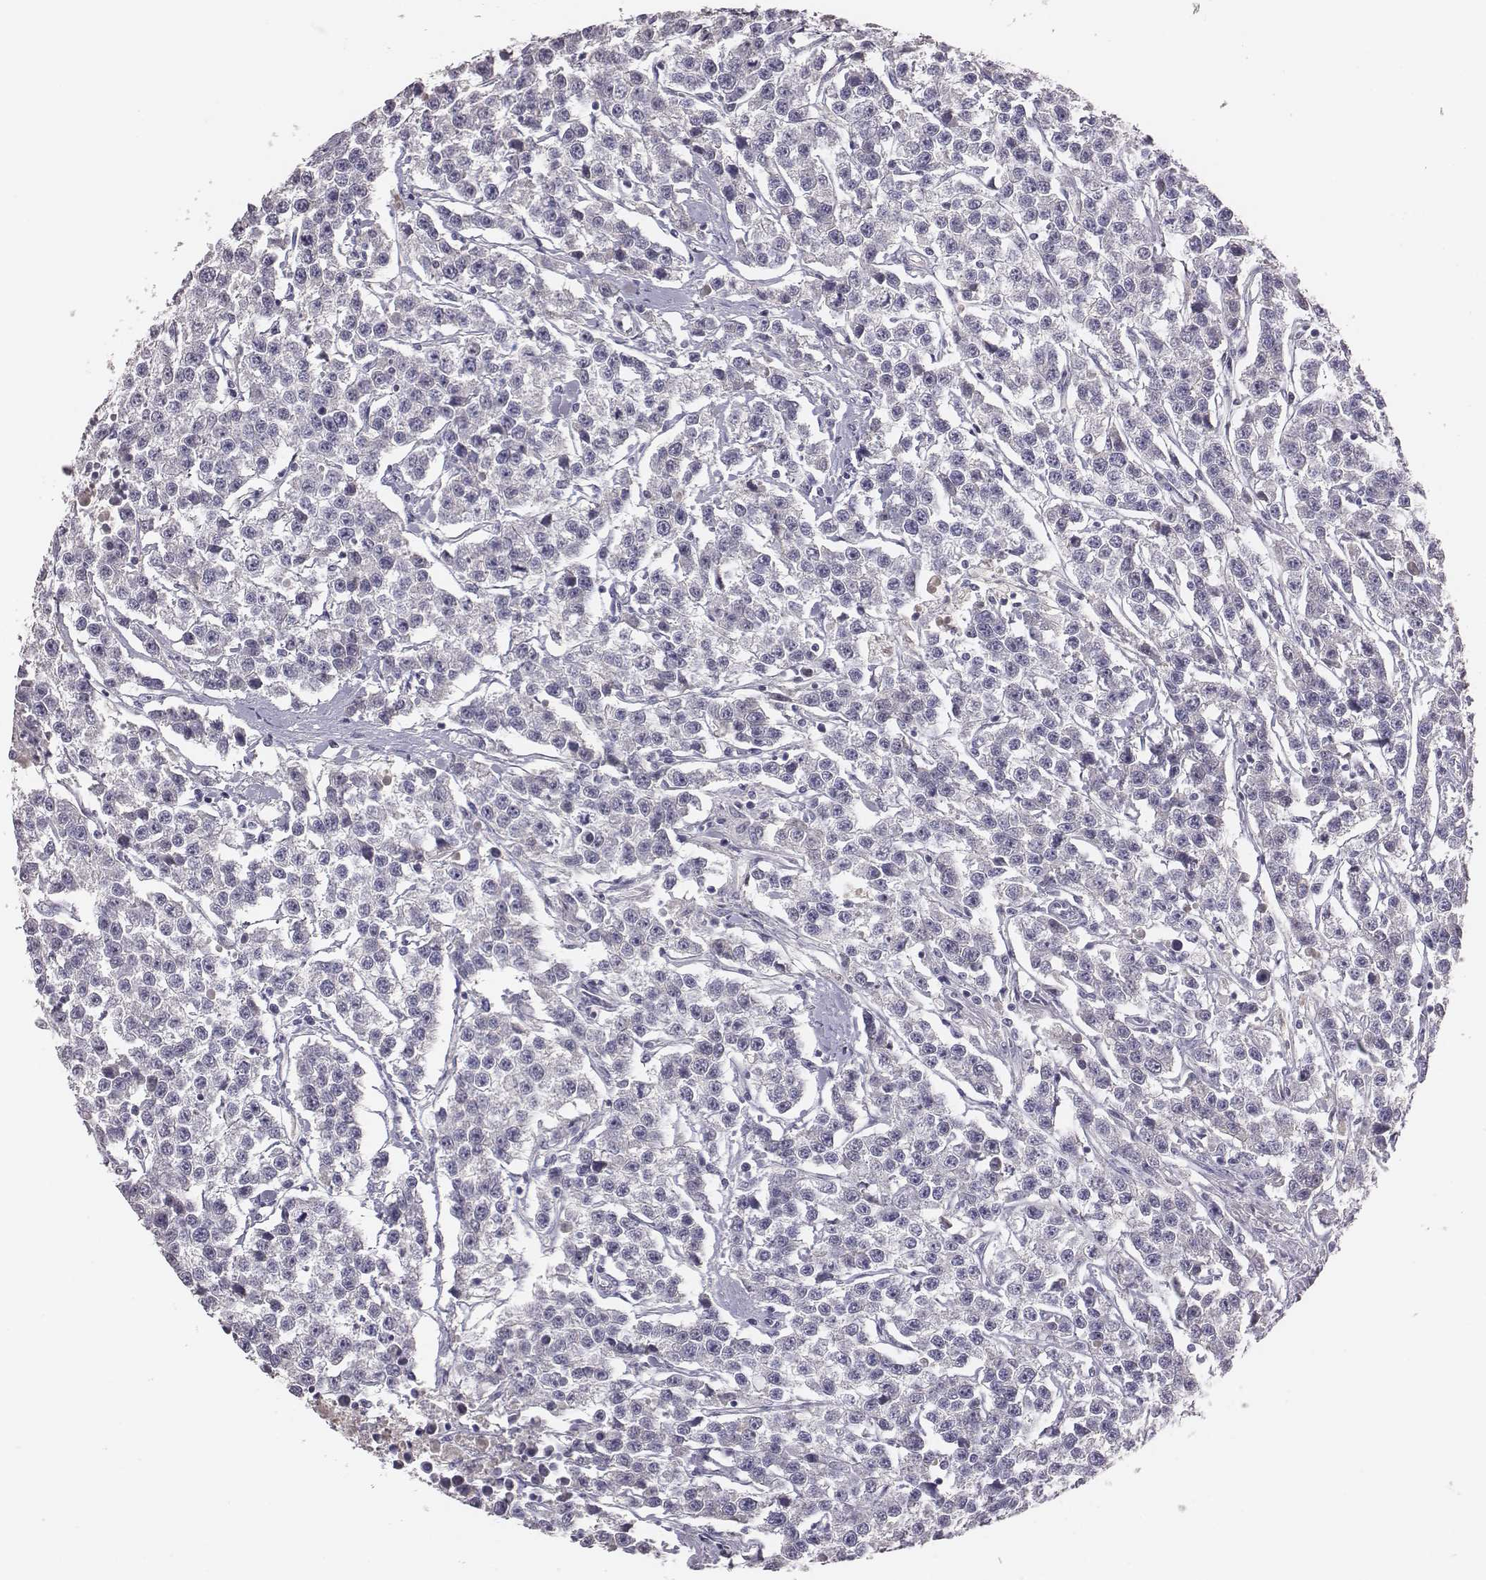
{"staining": {"intensity": "negative", "quantity": "none", "location": "none"}, "tissue": "testis cancer", "cell_type": "Tumor cells", "image_type": "cancer", "snomed": [{"axis": "morphology", "description": "Seminoma, NOS"}, {"axis": "topography", "description": "Testis"}], "caption": "Tumor cells show no significant staining in testis cancer.", "gene": "EN1", "patient": {"sex": "male", "age": 59}}